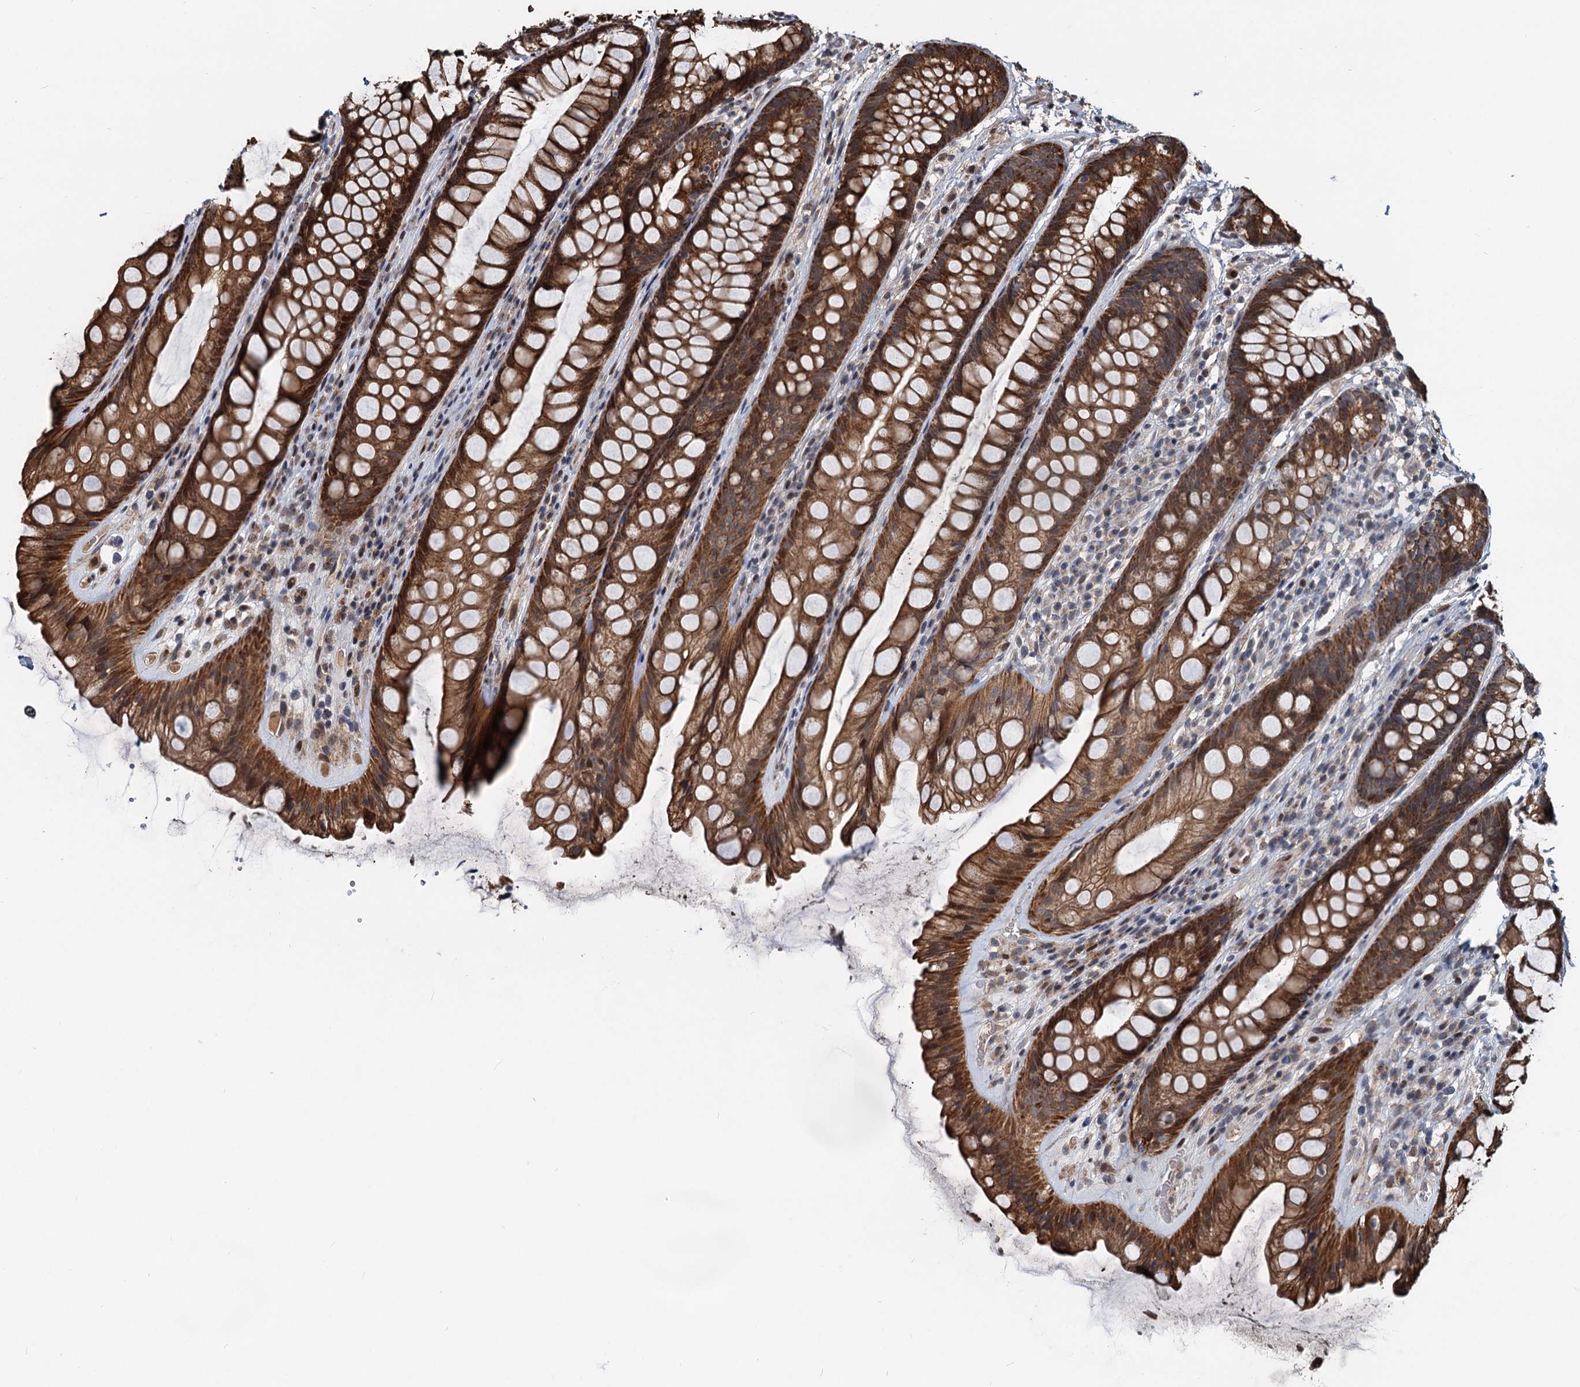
{"staining": {"intensity": "strong", "quantity": ">75%", "location": "cytoplasmic/membranous"}, "tissue": "rectum", "cell_type": "Glandular cells", "image_type": "normal", "snomed": [{"axis": "morphology", "description": "Normal tissue, NOS"}, {"axis": "topography", "description": "Rectum"}], "caption": "High-power microscopy captured an immunohistochemistry photomicrograph of benign rectum, revealing strong cytoplasmic/membranous staining in about >75% of glandular cells. The staining is performed using DAB brown chromogen to label protein expression. The nuclei are counter-stained blue using hematoxylin.", "gene": "RITA1", "patient": {"sex": "male", "age": 74}}